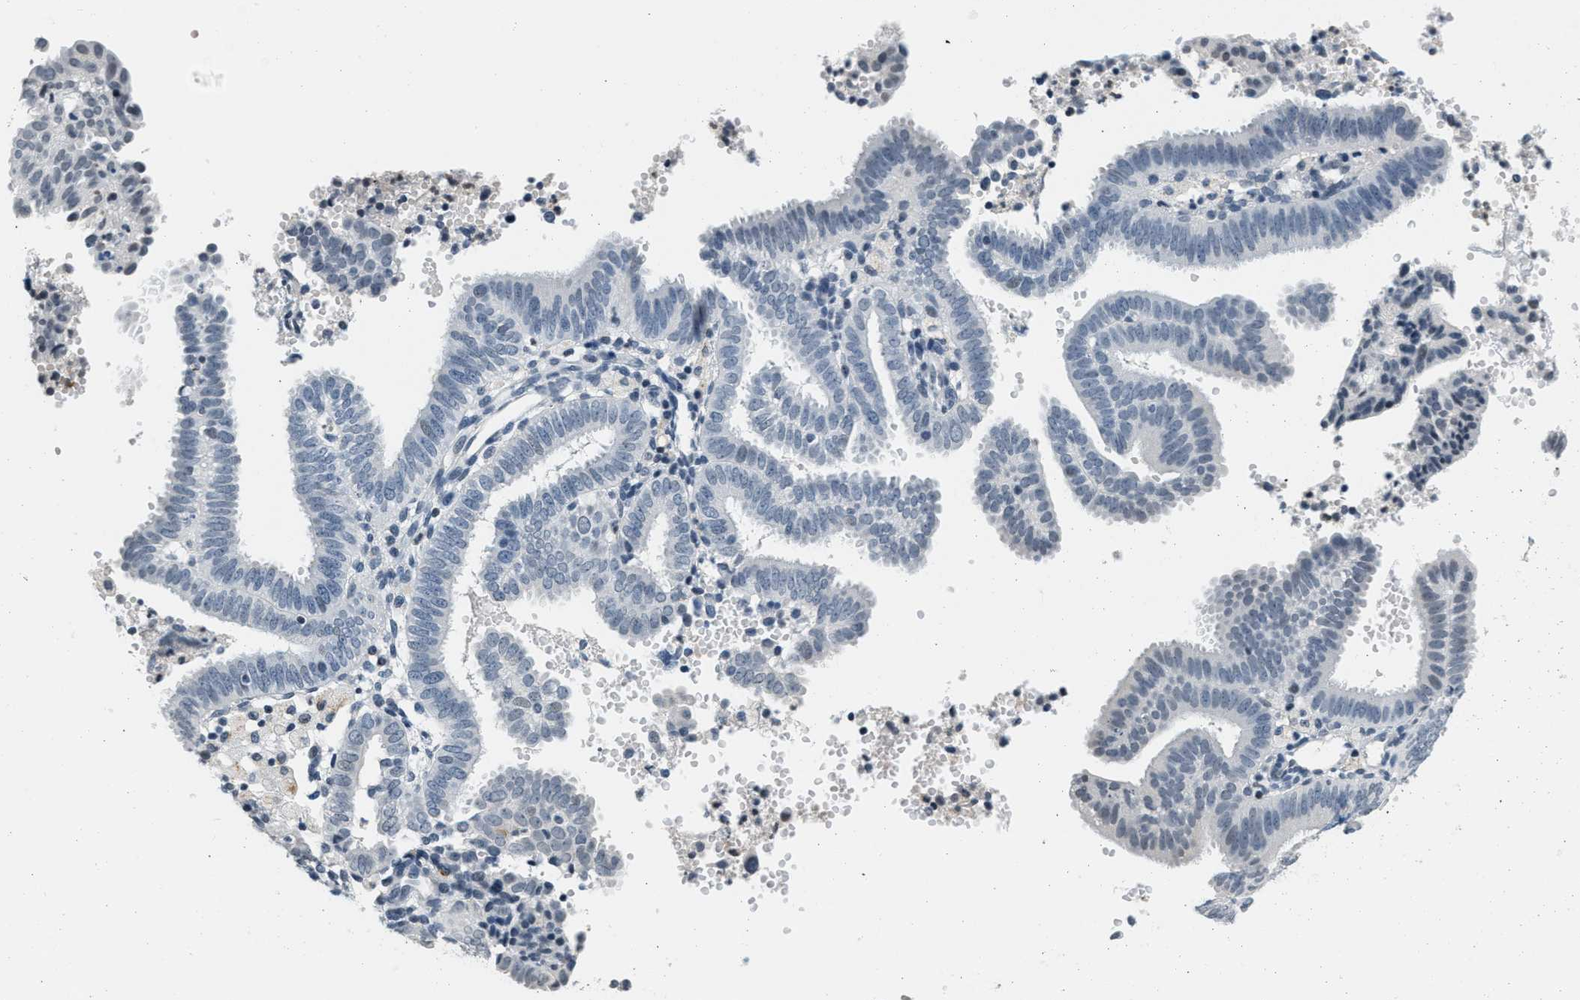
{"staining": {"intensity": "negative", "quantity": "none", "location": "none"}, "tissue": "endometrial cancer", "cell_type": "Tumor cells", "image_type": "cancer", "snomed": [{"axis": "morphology", "description": "Adenocarcinoma, NOS"}, {"axis": "topography", "description": "Endometrium"}], "caption": "Tumor cells are negative for brown protein staining in adenocarcinoma (endometrial).", "gene": "CA4", "patient": {"sex": "female", "age": 58}}